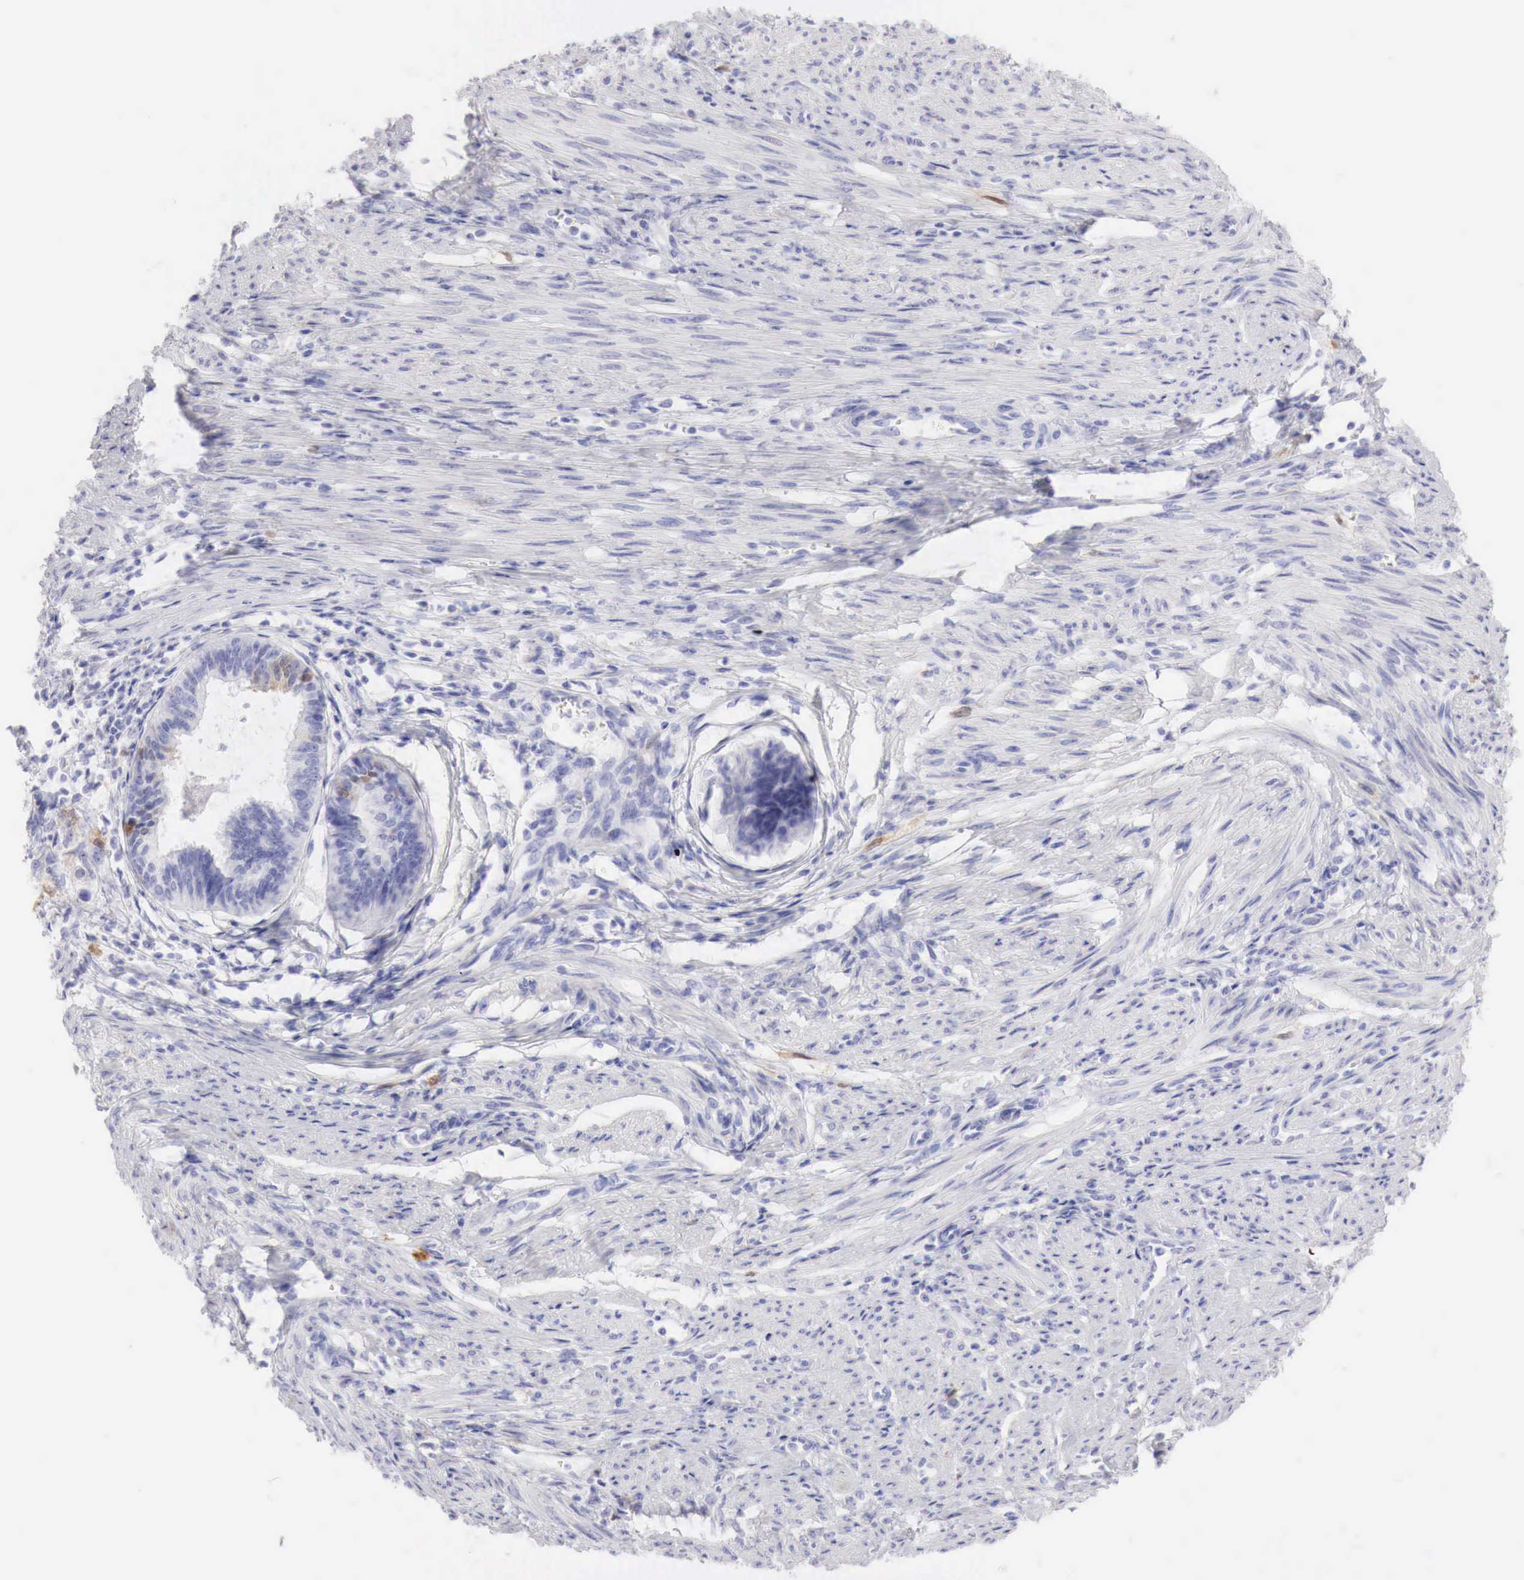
{"staining": {"intensity": "weak", "quantity": "<25%", "location": "cytoplasmic/membranous"}, "tissue": "endometrial cancer", "cell_type": "Tumor cells", "image_type": "cancer", "snomed": [{"axis": "morphology", "description": "Adenocarcinoma, NOS"}, {"axis": "topography", "description": "Endometrium"}], "caption": "DAB immunohistochemical staining of endometrial cancer displays no significant expression in tumor cells.", "gene": "CDKN2A", "patient": {"sex": "female", "age": 75}}